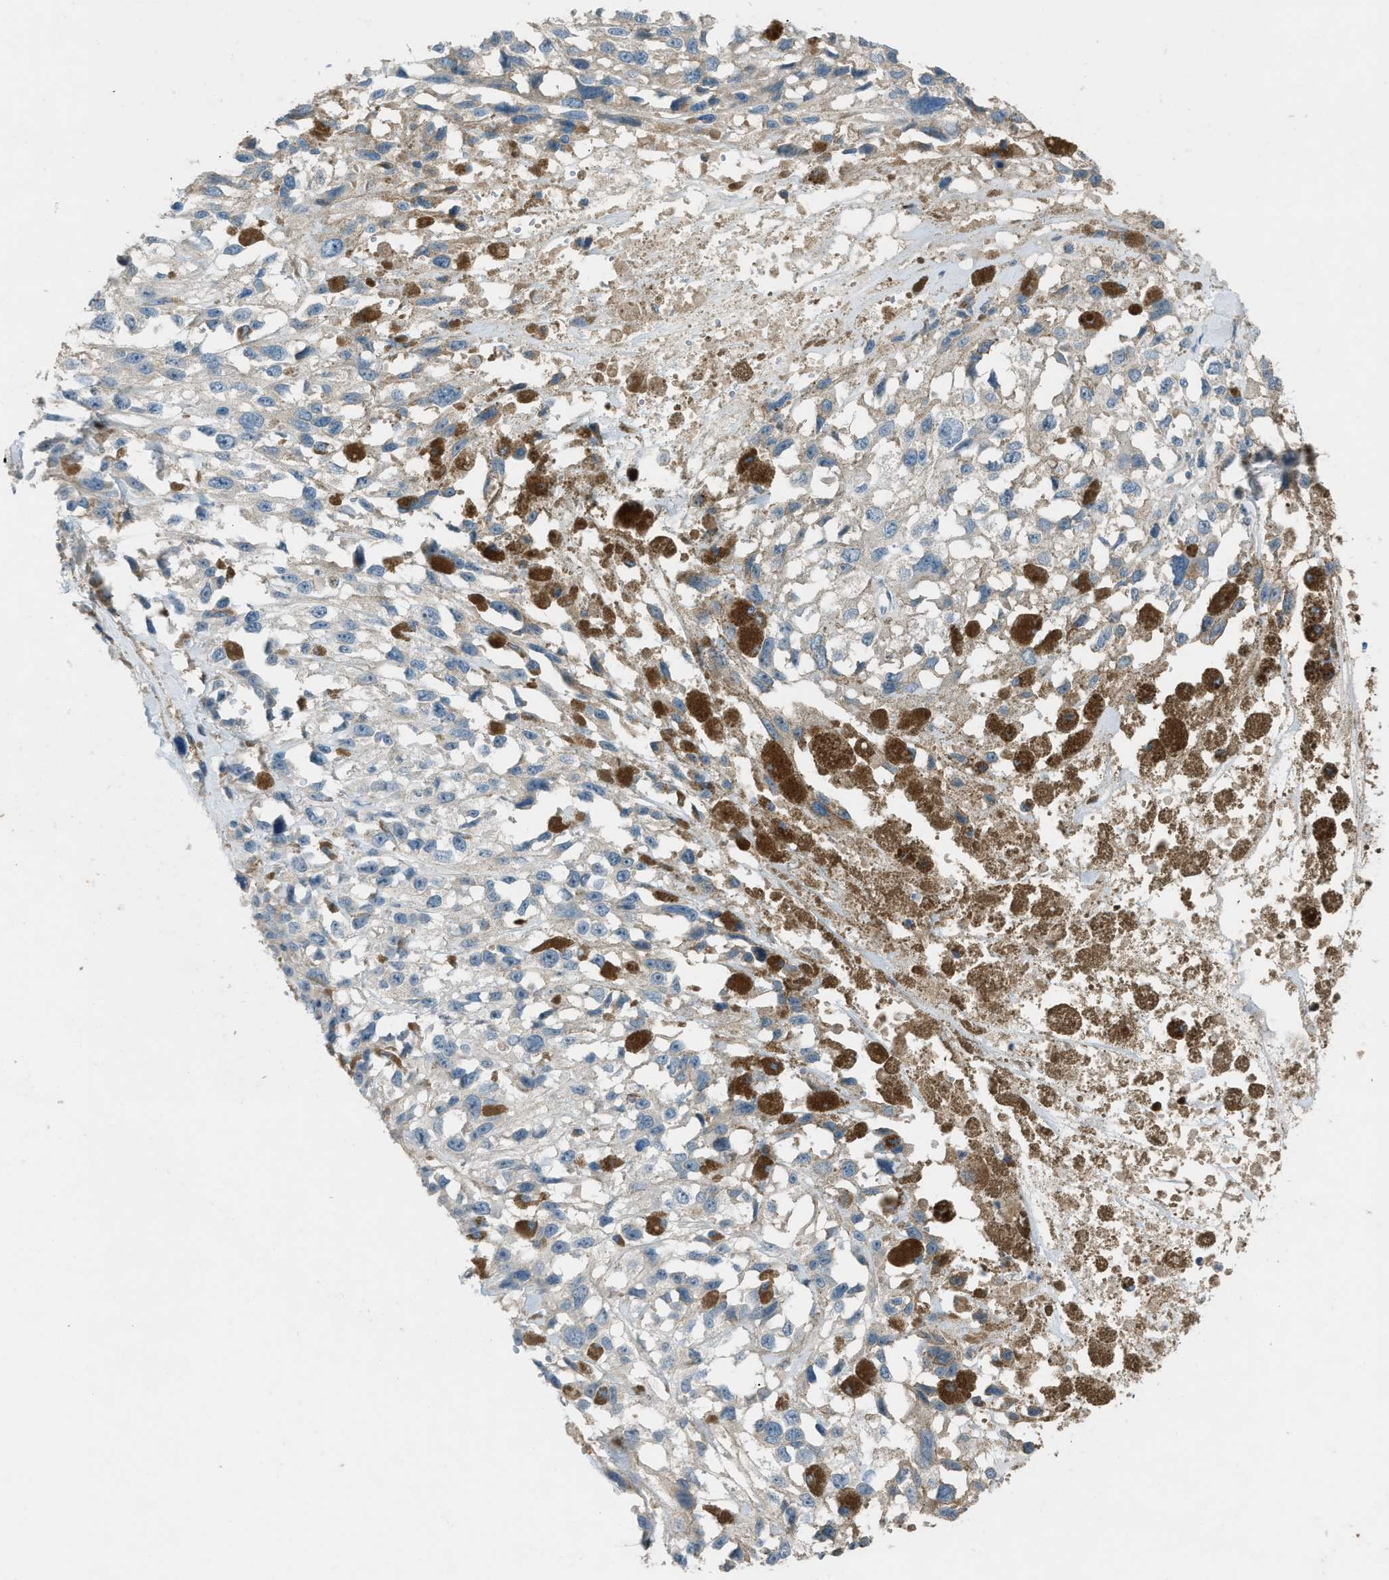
{"staining": {"intensity": "weak", "quantity": "<25%", "location": "cytoplasmic/membranous"}, "tissue": "melanoma", "cell_type": "Tumor cells", "image_type": "cancer", "snomed": [{"axis": "morphology", "description": "Malignant melanoma, Metastatic site"}, {"axis": "topography", "description": "Lymph node"}], "caption": "There is no significant expression in tumor cells of melanoma.", "gene": "FBLN2", "patient": {"sex": "male", "age": 59}}